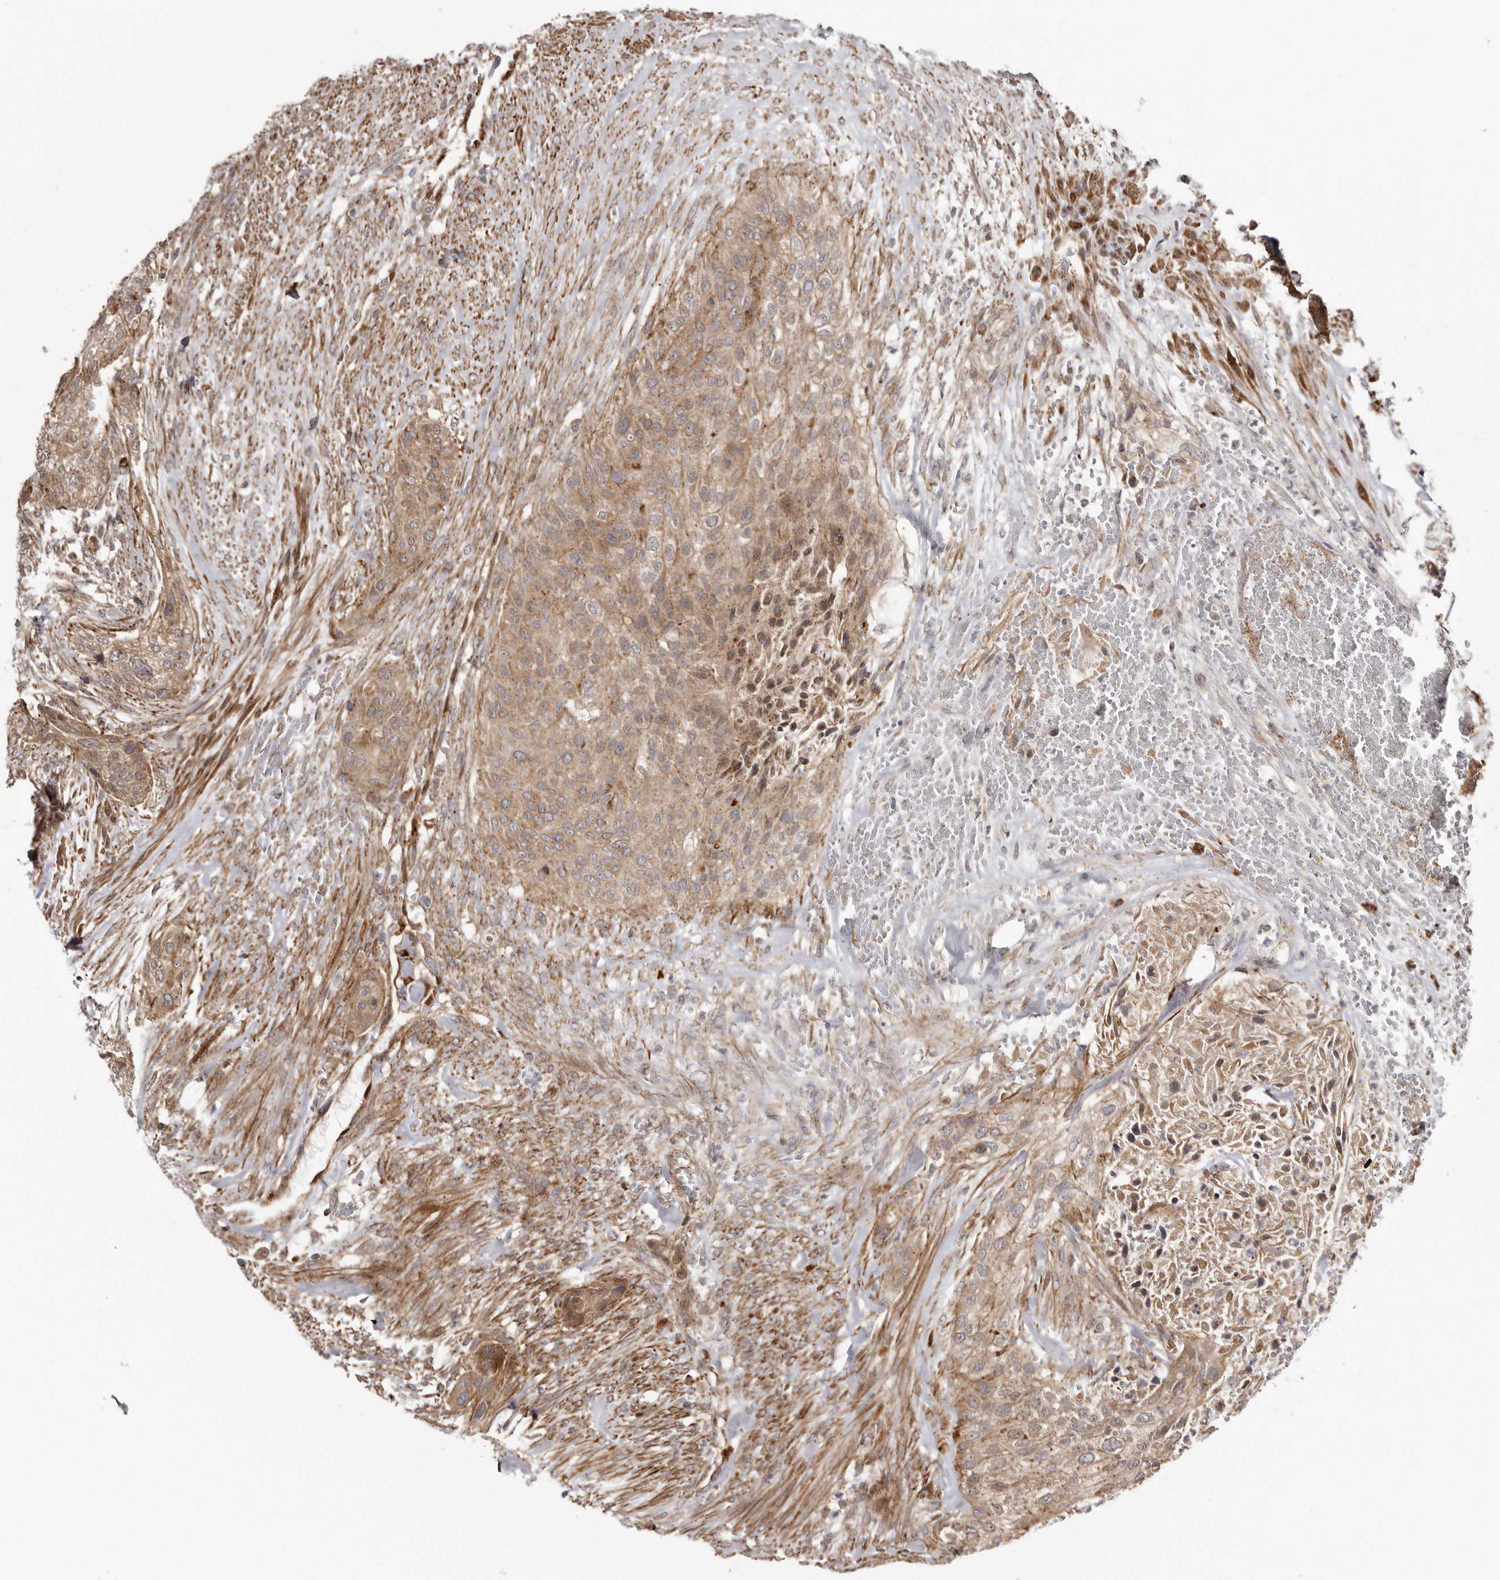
{"staining": {"intensity": "weak", "quantity": ">75%", "location": "cytoplasmic/membranous"}, "tissue": "urothelial cancer", "cell_type": "Tumor cells", "image_type": "cancer", "snomed": [{"axis": "morphology", "description": "Urothelial carcinoma, High grade"}, {"axis": "topography", "description": "Urinary bladder"}], "caption": "Weak cytoplasmic/membranous positivity is present in about >75% of tumor cells in urothelial cancer.", "gene": "NUP43", "patient": {"sex": "male", "age": 35}}